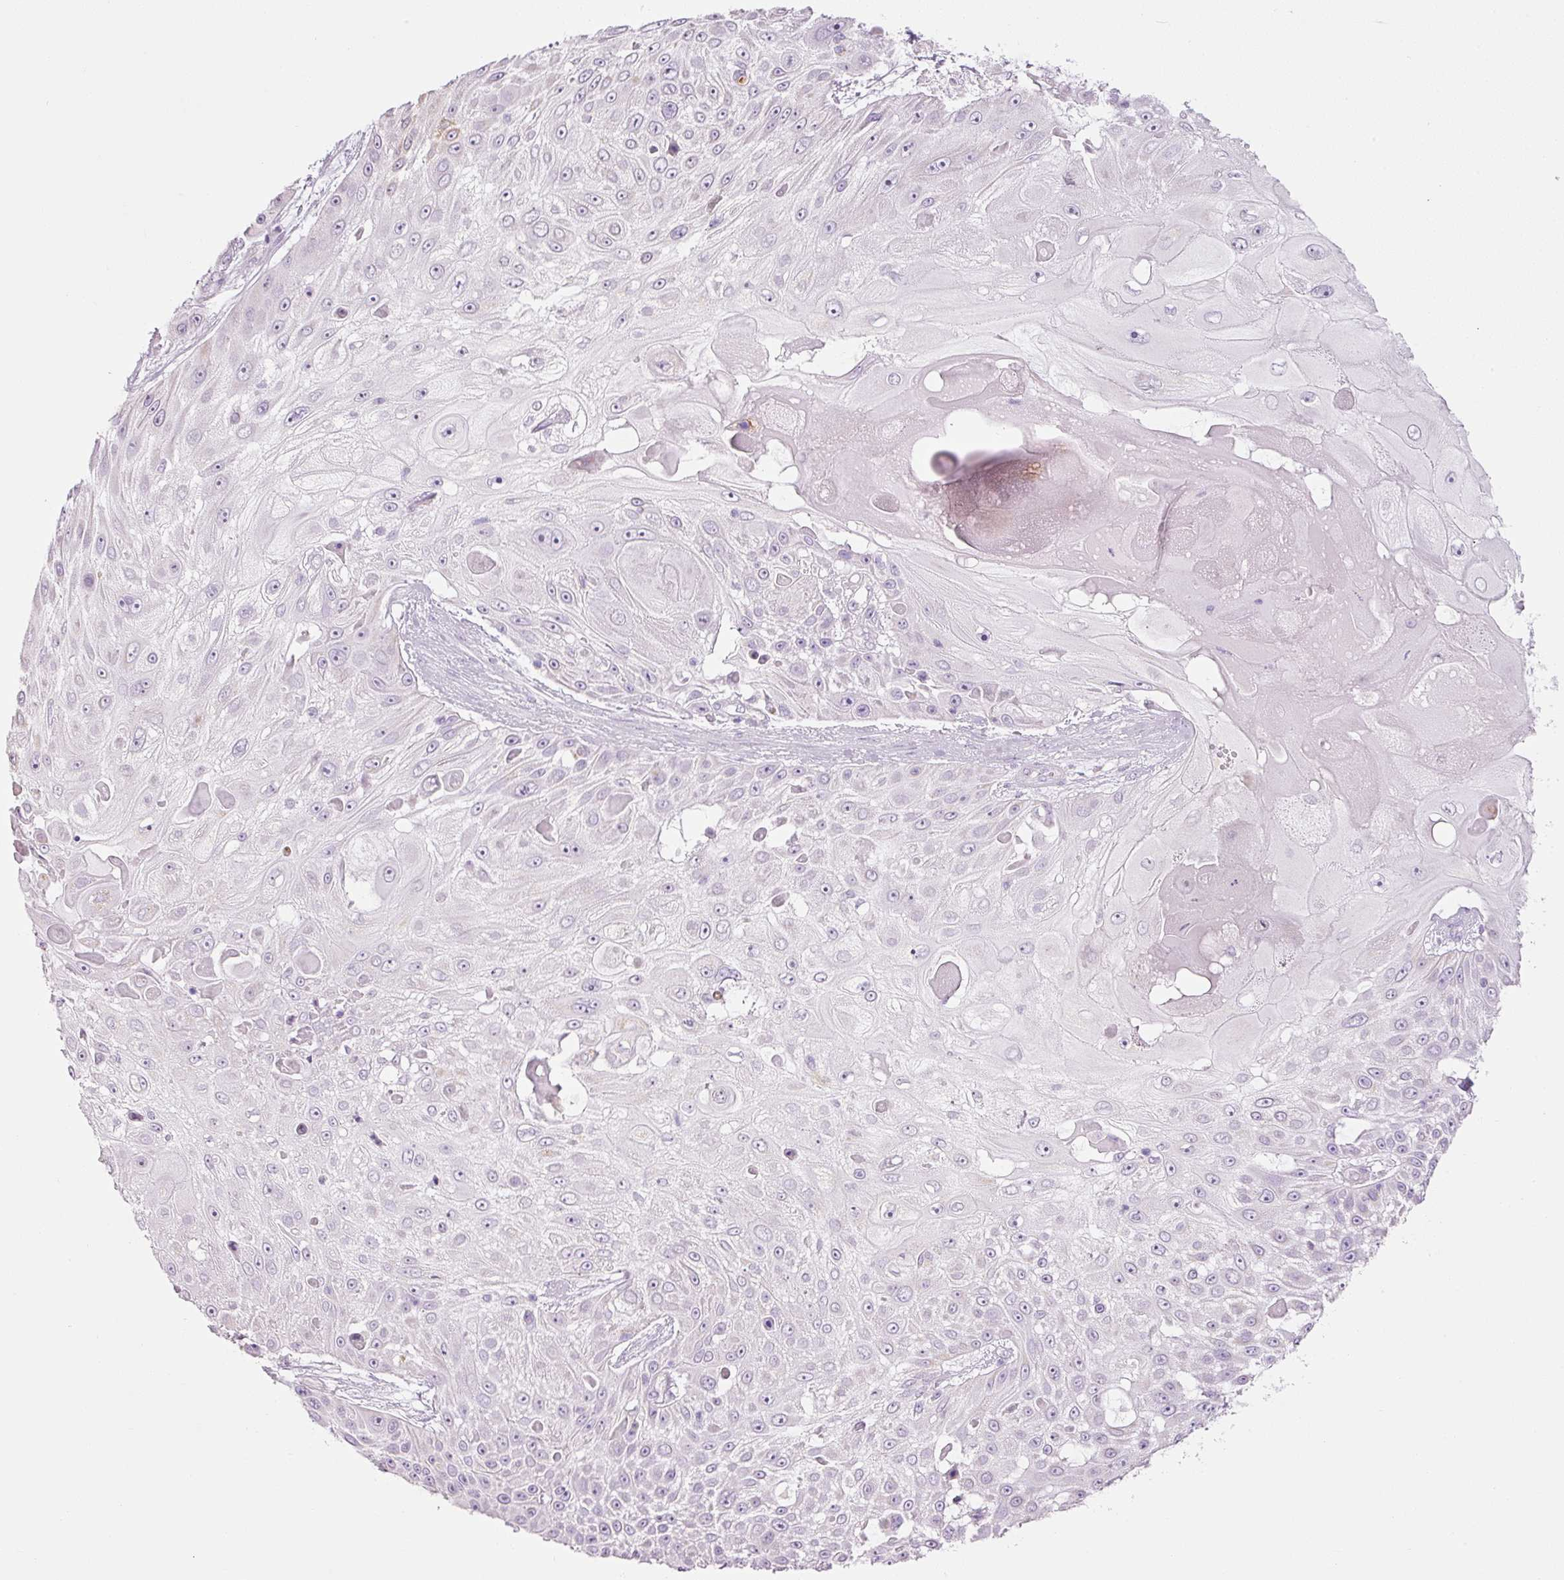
{"staining": {"intensity": "negative", "quantity": "none", "location": "none"}, "tissue": "skin cancer", "cell_type": "Tumor cells", "image_type": "cancer", "snomed": [{"axis": "morphology", "description": "Squamous cell carcinoma, NOS"}, {"axis": "topography", "description": "Skin"}], "caption": "This is an IHC image of skin squamous cell carcinoma. There is no expression in tumor cells.", "gene": "CARD16", "patient": {"sex": "female", "age": 86}}